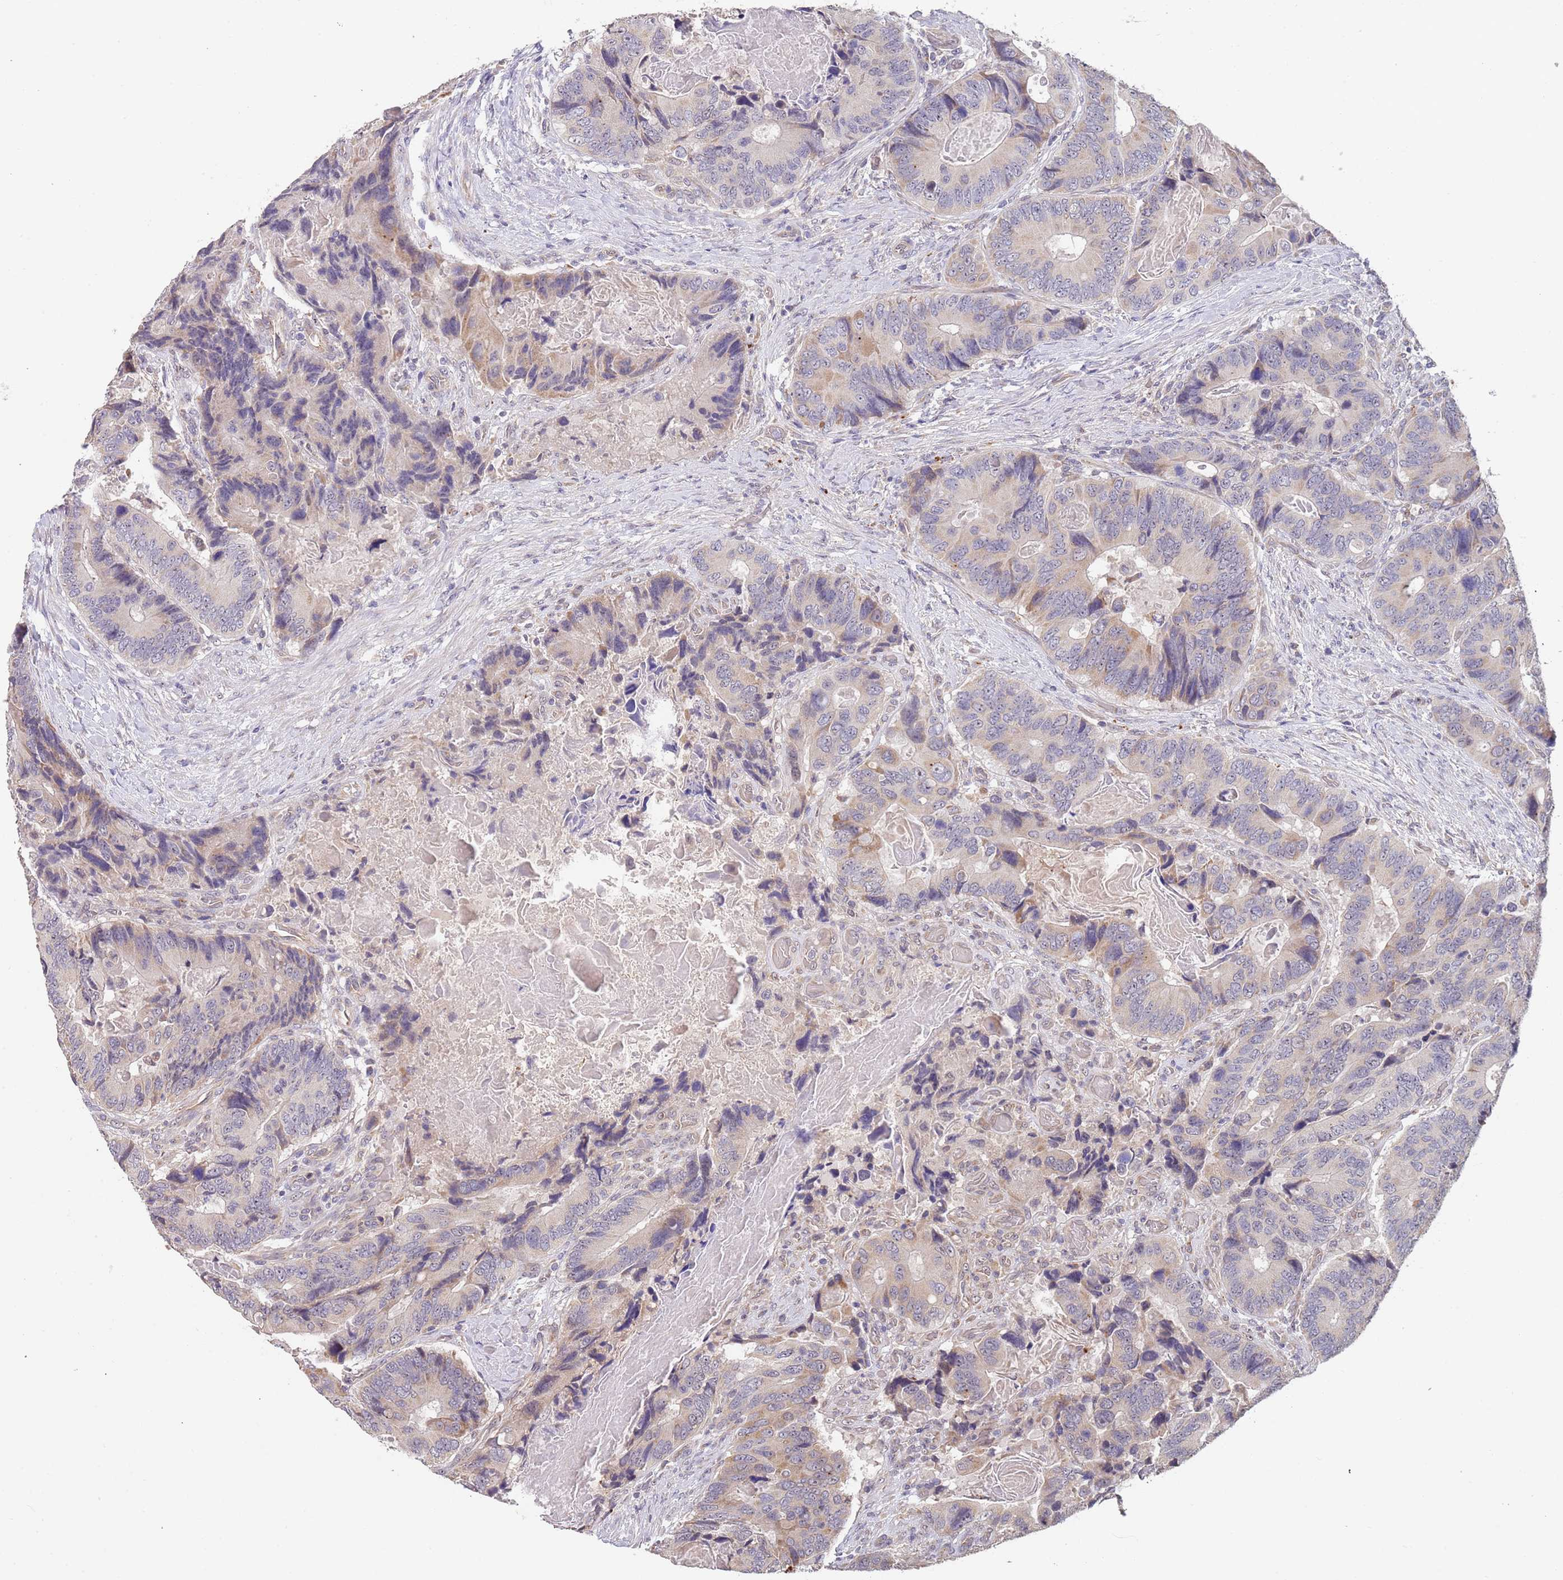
{"staining": {"intensity": "weak", "quantity": "<25%", "location": "cytoplasmic/membranous"}, "tissue": "colorectal cancer", "cell_type": "Tumor cells", "image_type": "cancer", "snomed": [{"axis": "morphology", "description": "Adenocarcinoma, NOS"}, {"axis": "topography", "description": "Colon"}], "caption": "Immunohistochemistry (IHC) micrograph of human colorectal cancer stained for a protein (brown), which exhibits no positivity in tumor cells. (DAB (3,3'-diaminobenzidine) IHC with hematoxylin counter stain).", "gene": "TMEM64", "patient": {"sex": "male", "age": 84}}